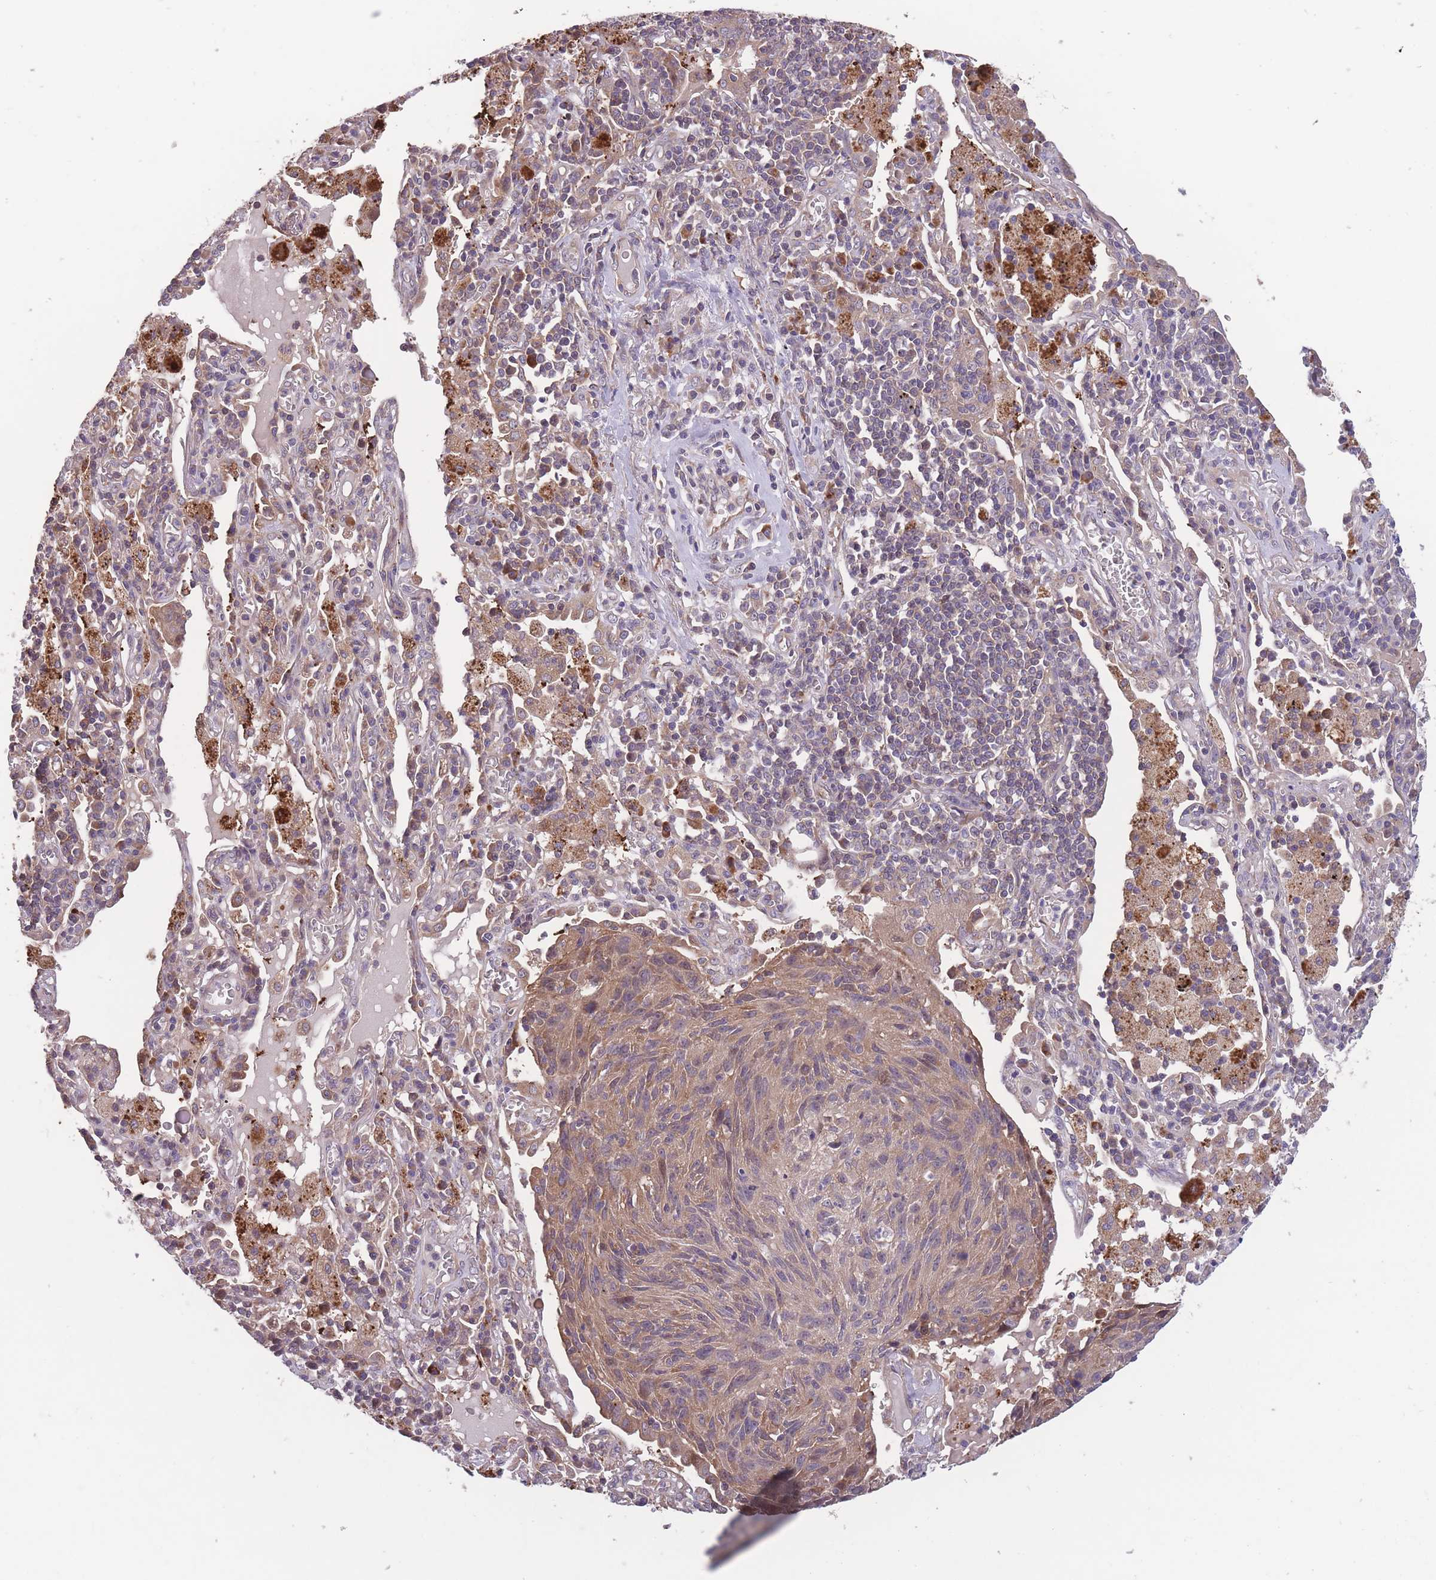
{"staining": {"intensity": "moderate", "quantity": "25%-75%", "location": "cytoplasmic/membranous"}, "tissue": "lung cancer", "cell_type": "Tumor cells", "image_type": "cancer", "snomed": [{"axis": "morphology", "description": "Squamous cell carcinoma, NOS"}, {"axis": "topography", "description": "Lung"}], "caption": "Squamous cell carcinoma (lung) stained with DAB IHC exhibits medium levels of moderate cytoplasmic/membranous staining in approximately 25%-75% of tumor cells.", "gene": "ITPKC", "patient": {"sex": "female", "age": 66}}